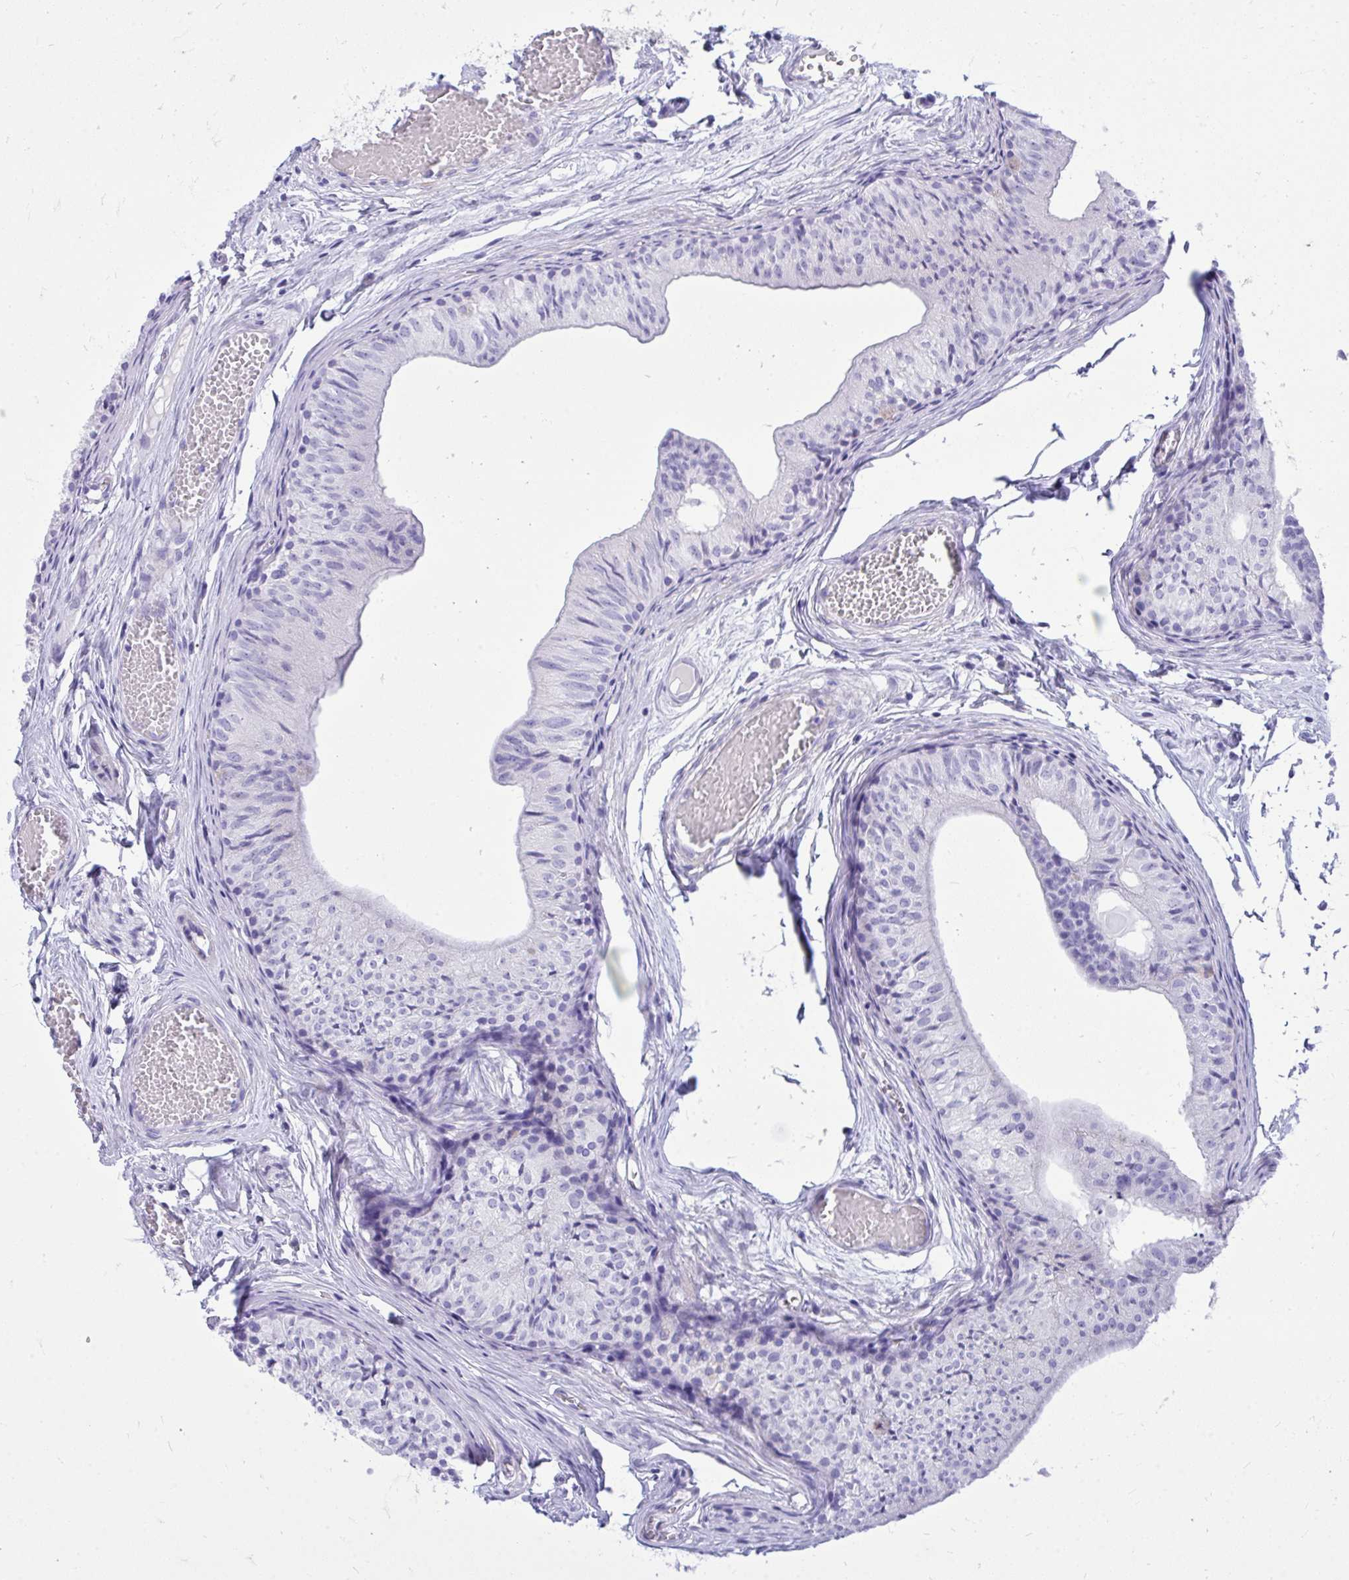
{"staining": {"intensity": "negative", "quantity": "none", "location": "none"}, "tissue": "epididymis", "cell_type": "Glandular cells", "image_type": "normal", "snomed": [{"axis": "morphology", "description": "Normal tissue, NOS"}, {"axis": "topography", "description": "Epididymis"}], "caption": "Immunohistochemical staining of unremarkable human epididymis exhibits no significant staining in glandular cells.", "gene": "ANKDD1B", "patient": {"sex": "male", "age": 25}}